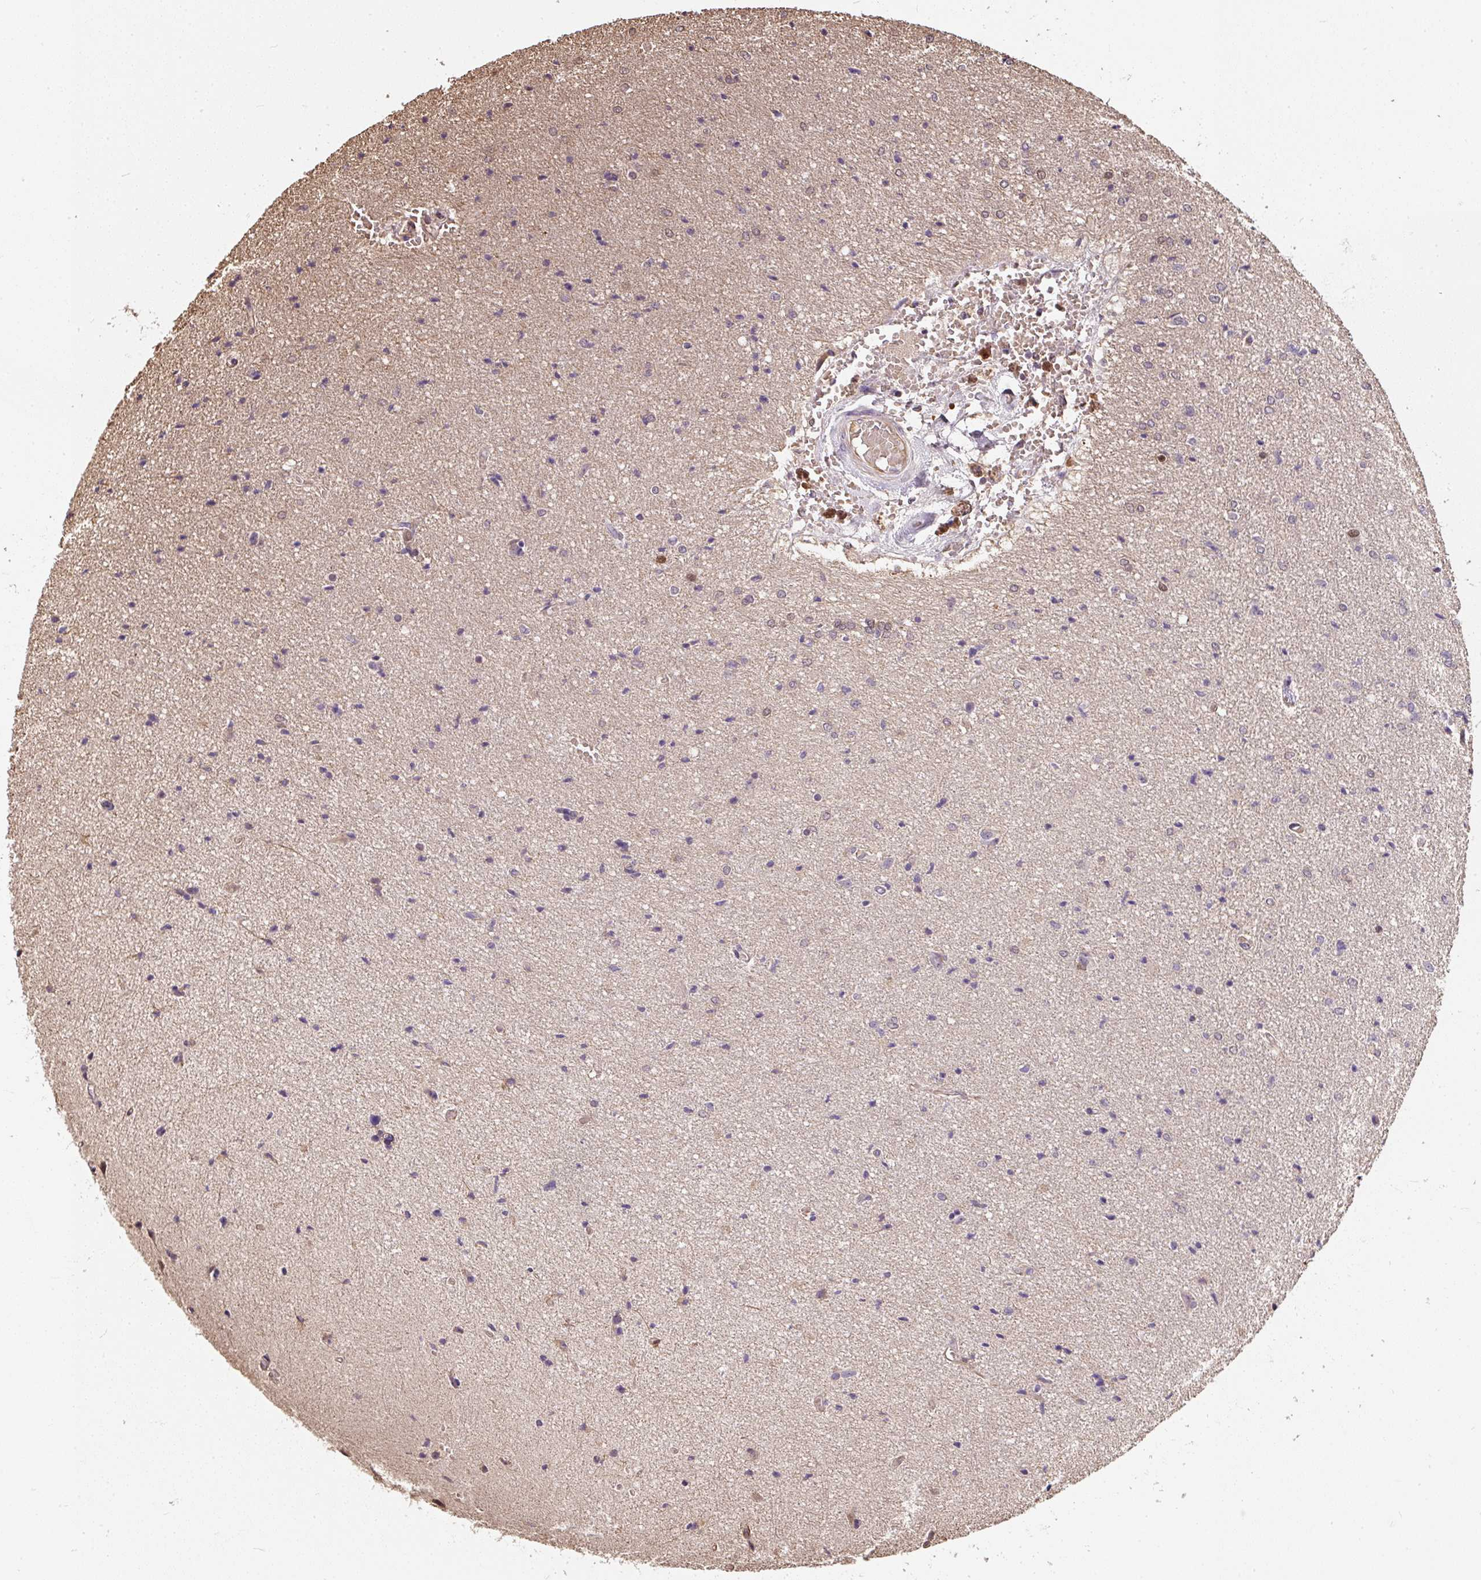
{"staining": {"intensity": "negative", "quantity": "none", "location": "none"}, "tissue": "glioma", "cell_type": "Tumor cells", "image_type": "cancer", "snomed": [{"axis": "morphology", "description": "Glioma, malignant, Low grade"}, {"axis": "topography", "description": "Brain"}], "caption": "IHC photomicrograph of human glioma stained for a protein (brown), which exhibits no positivity in tumor cells.", "gene": "PUS7L", "patient": {"sex": "male", "age": 26}}